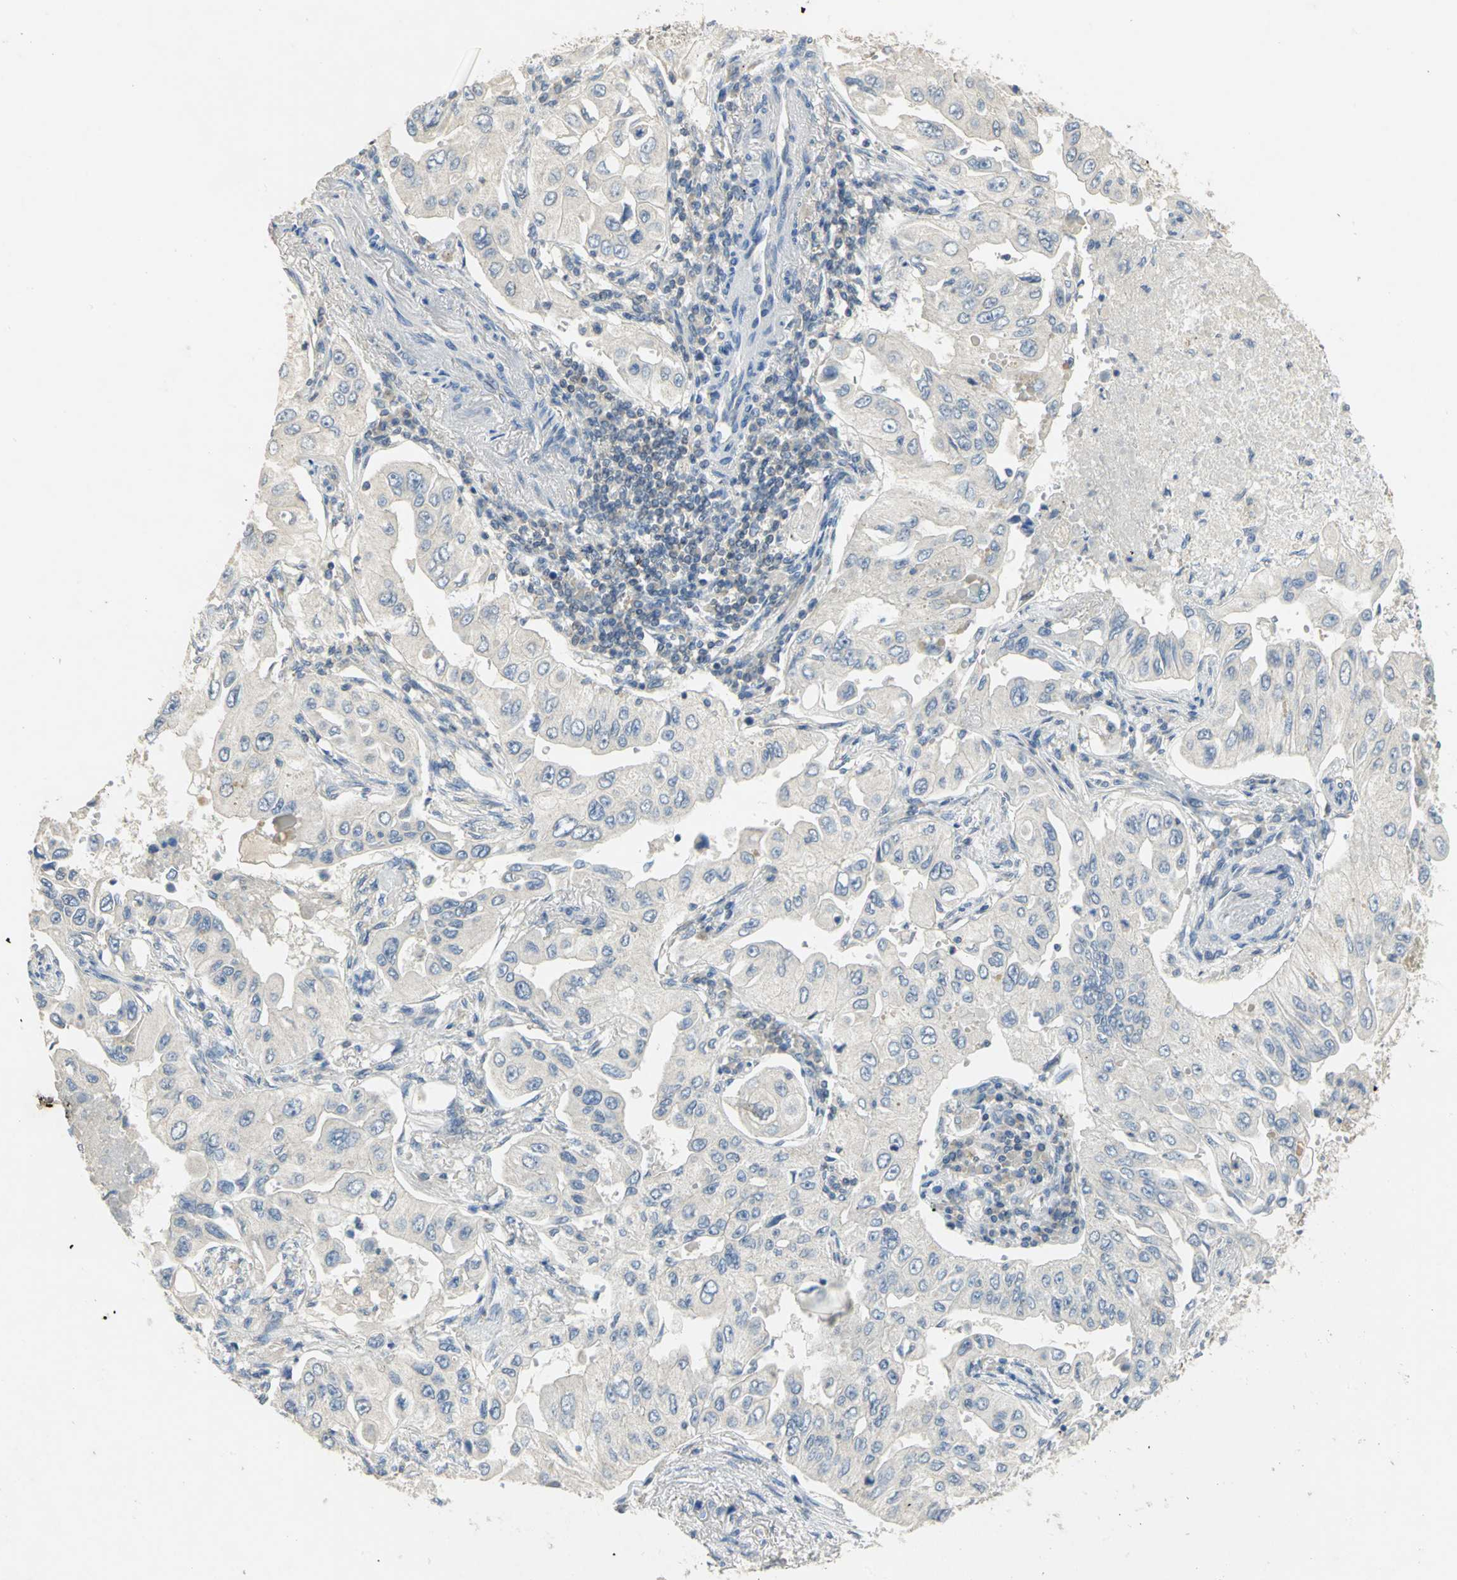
{"staining": {"intensity": "negative", "quantity": "none", "location": "none"}, "tissue": "lung cancer", "cell_type": "Tumor cells", "image_type": "cancer", "snomed": [{"axis": "morphology", "description": "Adenocarcinoma, NOS"}, {"axis": "topography", "description": "Lung"}], "caption": "High power microscopy micrograph of an immunohistochemistry (IHC) image of lung cancer (adenocarcinoma), revealing no significant positivity in tumor cells.", "gene": "PPIA", "patient": {"sex": "male", "age": 84}}